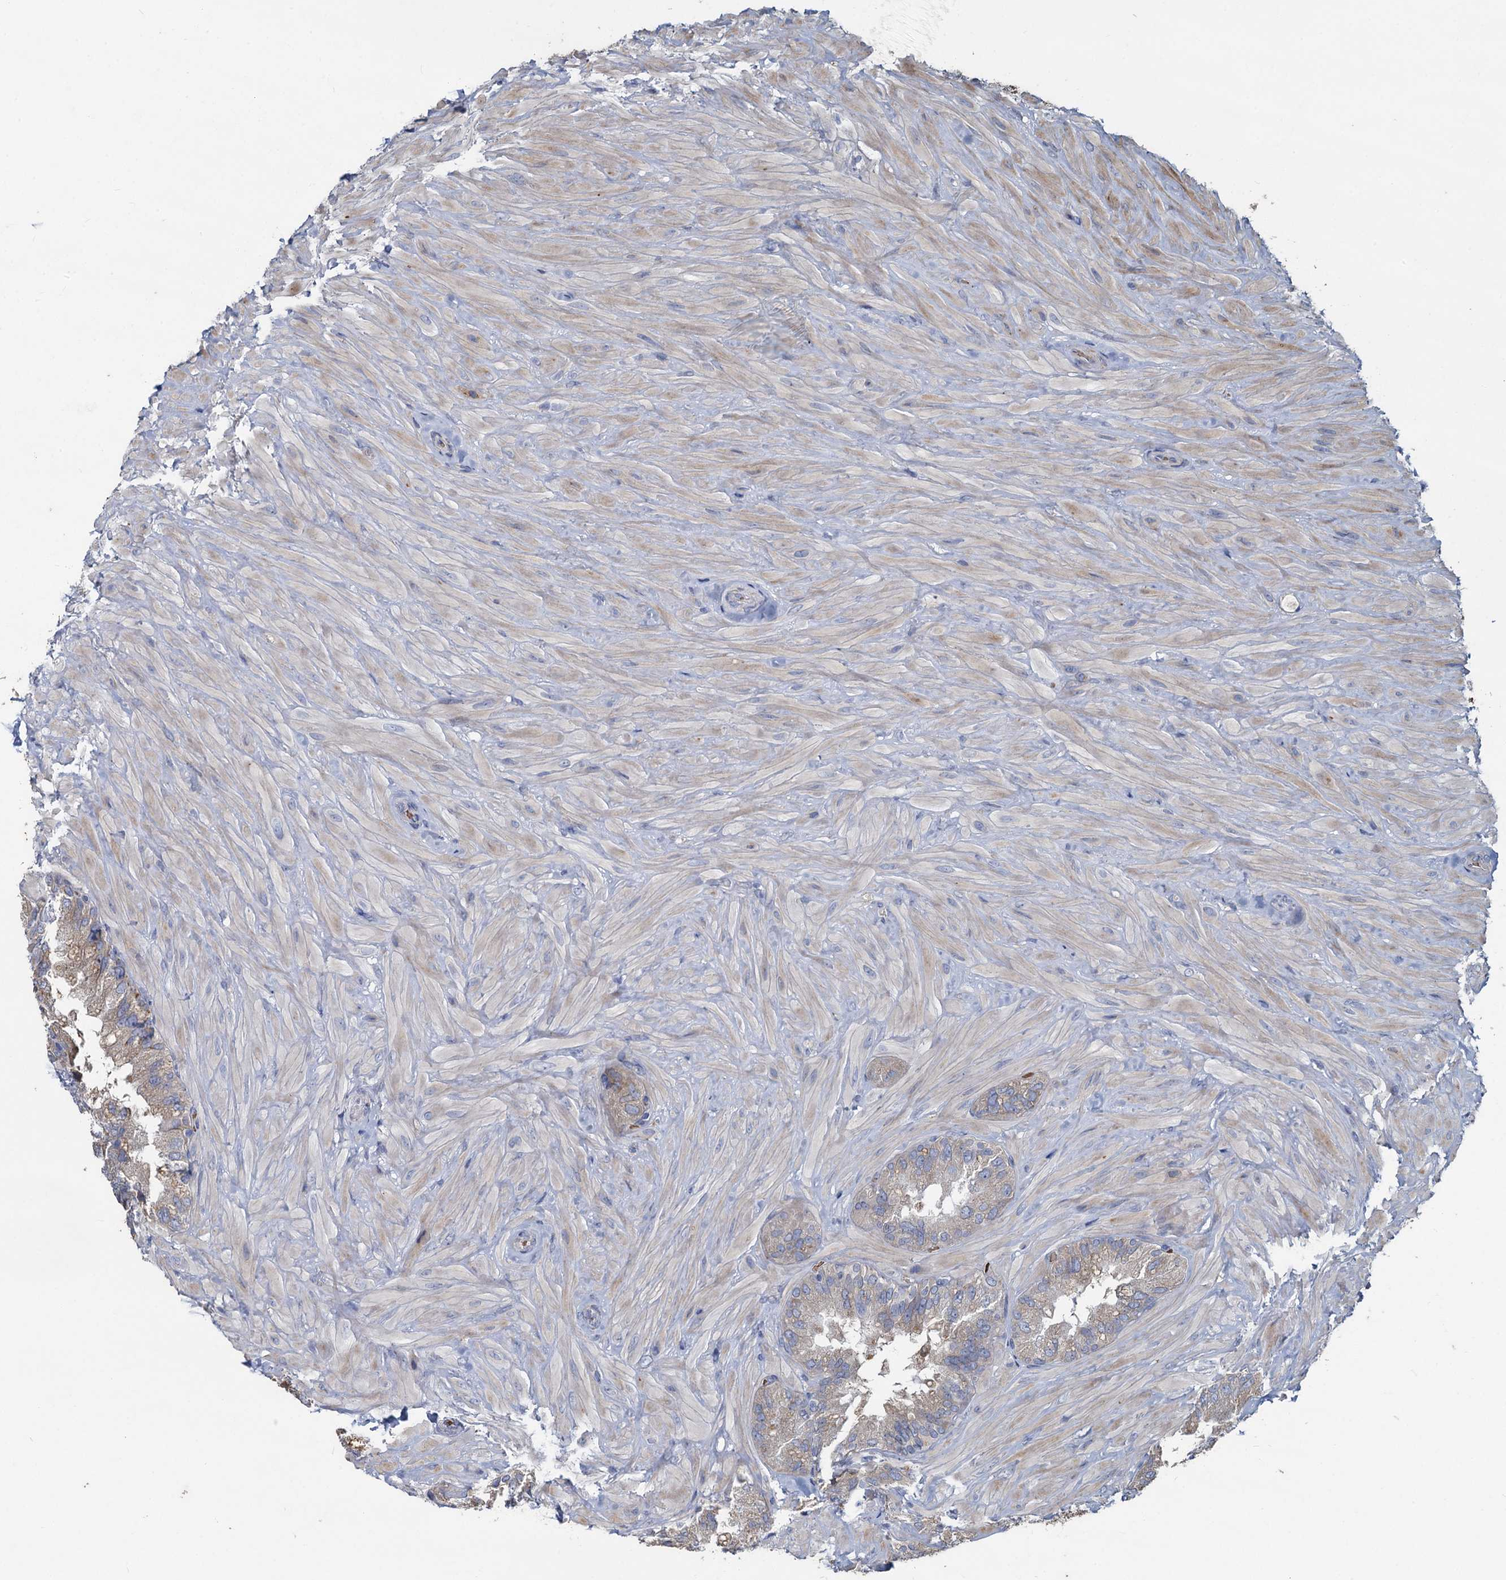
{"staining": {"intensity": "negative", "quantity": "none", "location": "none"}, "tissue": "seminal vesicle", "cell_type": "Glandular cells", "image_type": "normal", "snomed": [{"axis": "morphology", "description": "Normal tissue, NOS"}, {"axis": "topography", "description": "Prostate and seminal vesicle, NOS"}, {"axis": "topography", "description": "Prostate"}, {"axis": "topography", "description": "Seminal veicle"}], "caption": "Glandular cells are negative for brown protein staining in unremarkable seminal vesicle. The staining was performed using DAB to visualize the protein expression in brown, while the nuclei were stained in blue with hematoxylin (Magnification: 20x).", "gene": "TCTN2", "patient": {"sex": "male", "age": 67}}